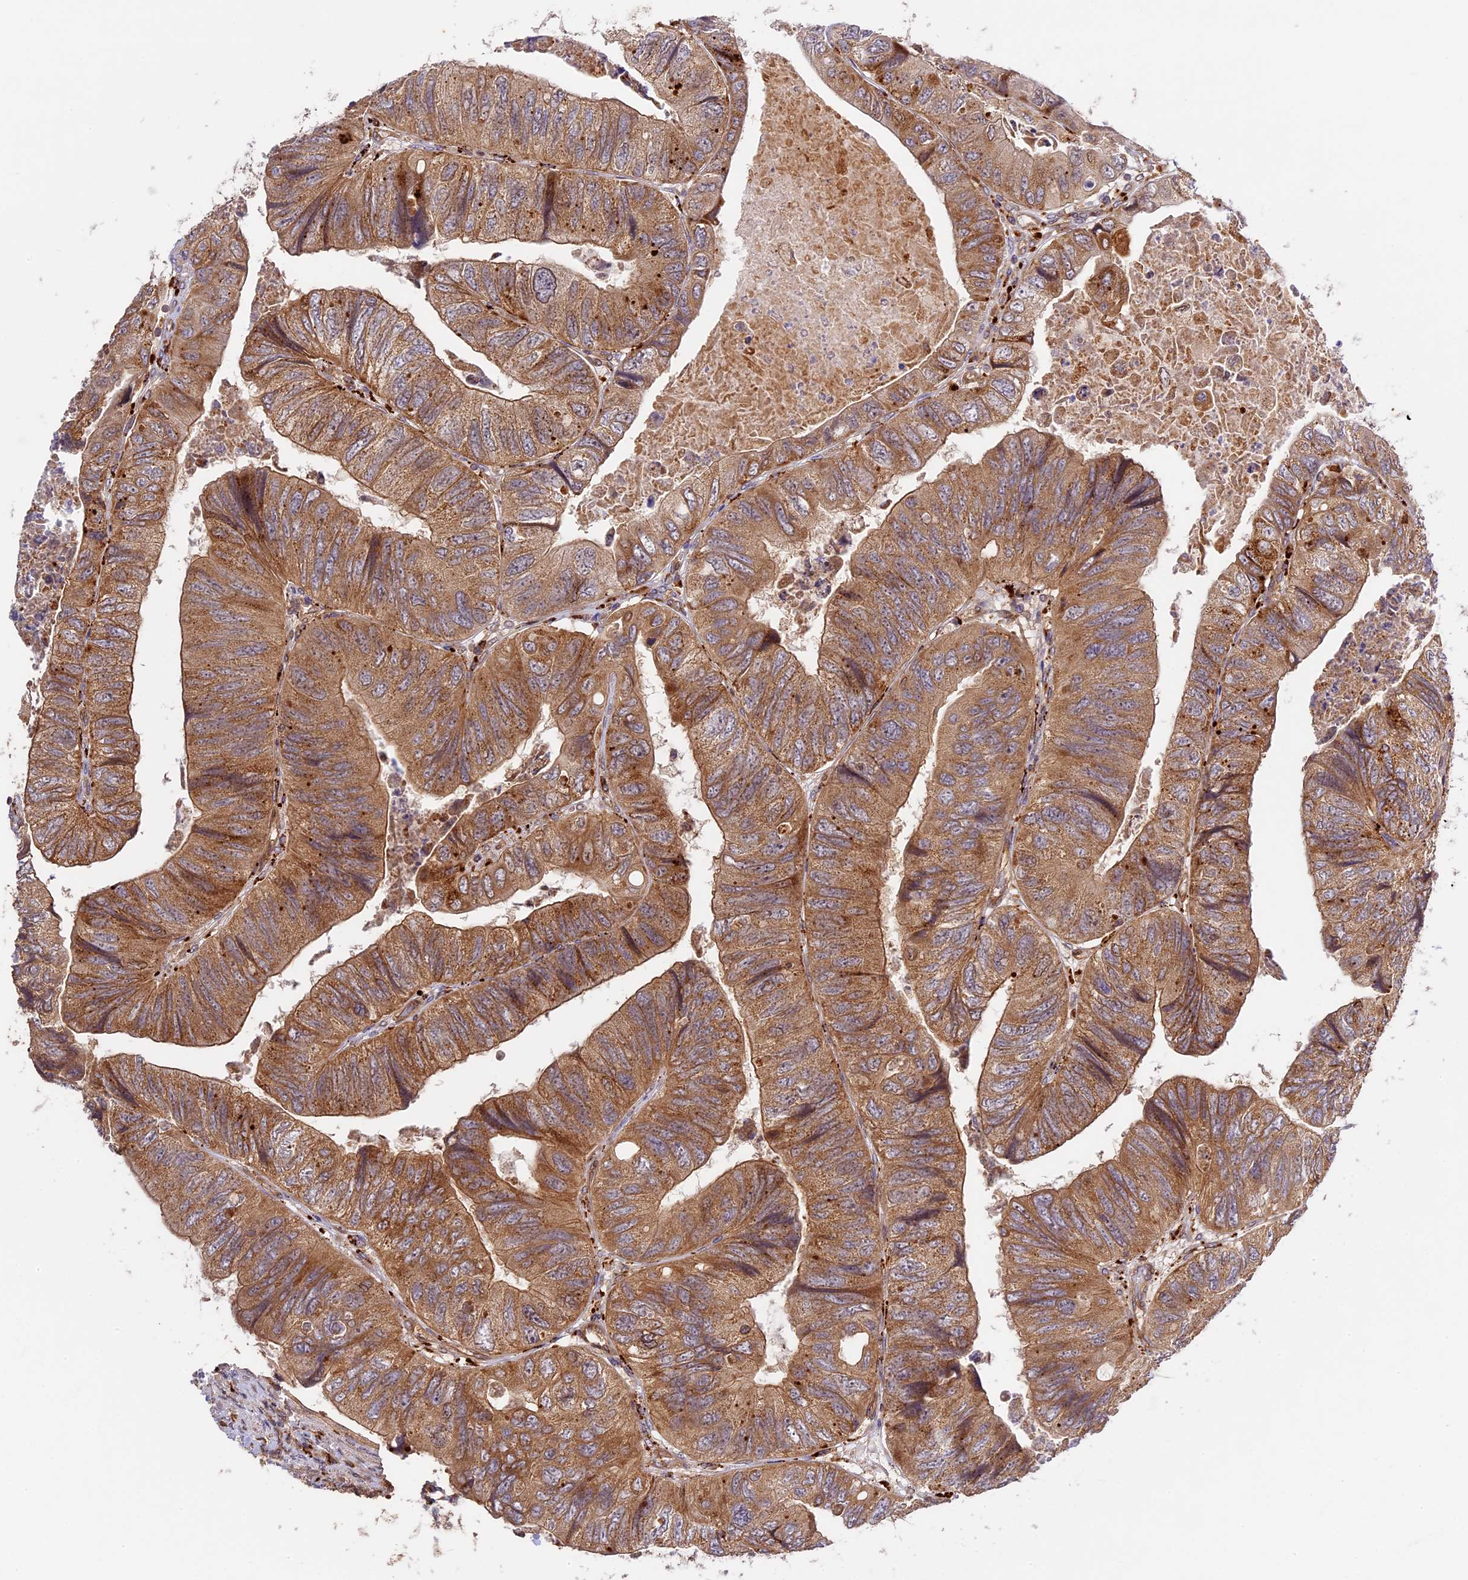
{"staining": {"intensity": "moderate", "quantity": ">75%", "location": "cytoplasmic/membranous"}, "tissue": "colorectal cancer", "cell_type": "Tumor cells", "image_type": "cancer", "snomed": [{"axis": "morphology", "description": "Adenocarcinoma, NOS"}, {"axis": "topography", "description": "Rectum"}], "caption": "There is medium levels of moderate cytoplasmic/membranous expression in tumor cells of colorectal adenocarcinoma, as demonstrated by immunohistochemical staining (brown color).", "gene": "DGKH", "patient": {"sex": "male", "age": 63}}